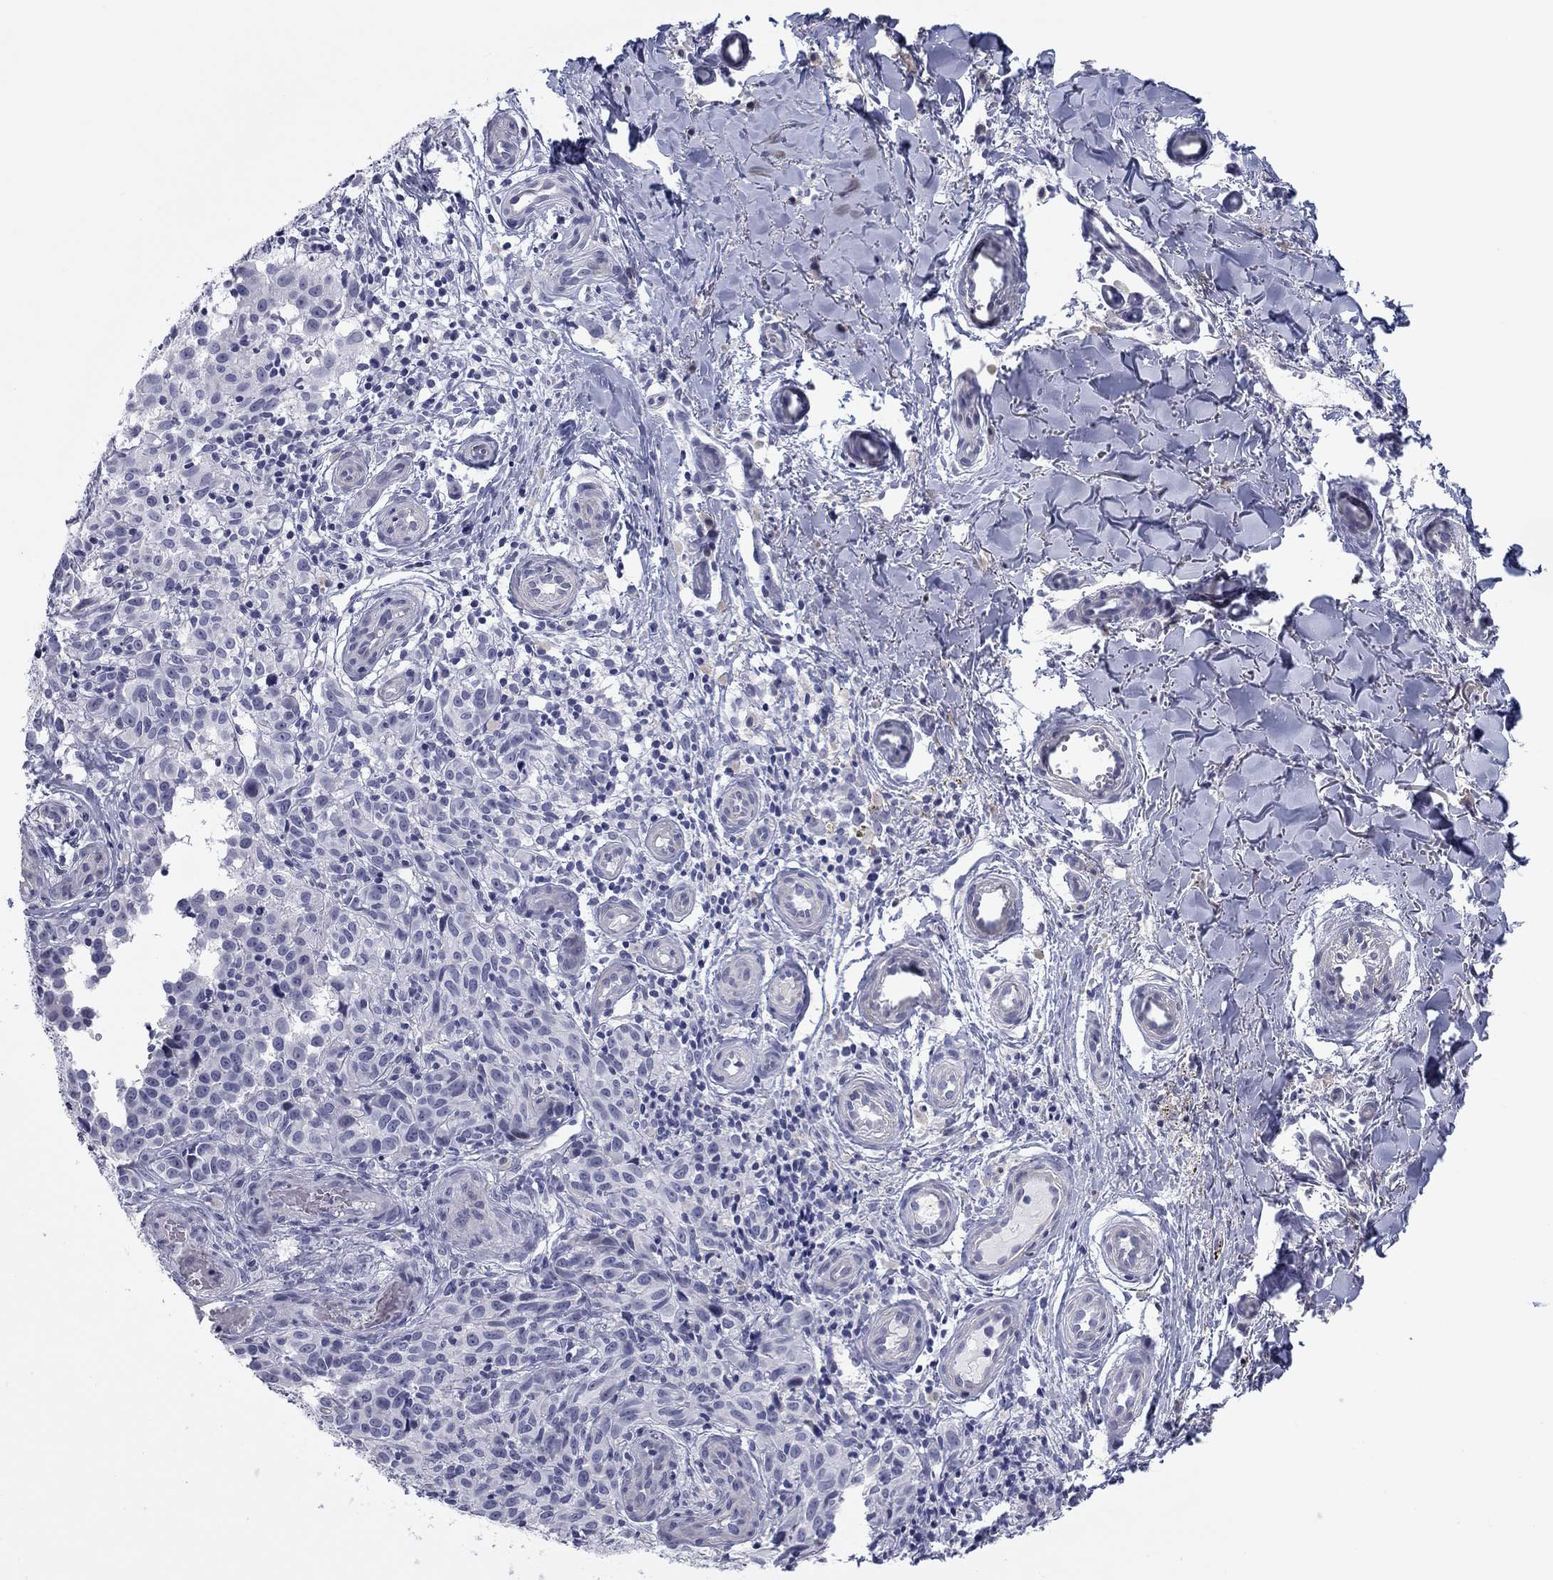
{"staining": {"intensity": "negative", "quantity": "none", "location": "none"}, "tissue": "melanoma", "cell_type": "Tumor cells", "image_type": "cancer", "snomed": [{"axis": "morphology", "description": "Malignant melanoma, NOS"}, {"axis": "topography", "description": "Skin"}], "caption": "Protein analysis of melanoma exhibits no significant staining in tumor cells.", "gene": "PRPH", "patient": {"sex": "female", "age": 53}}